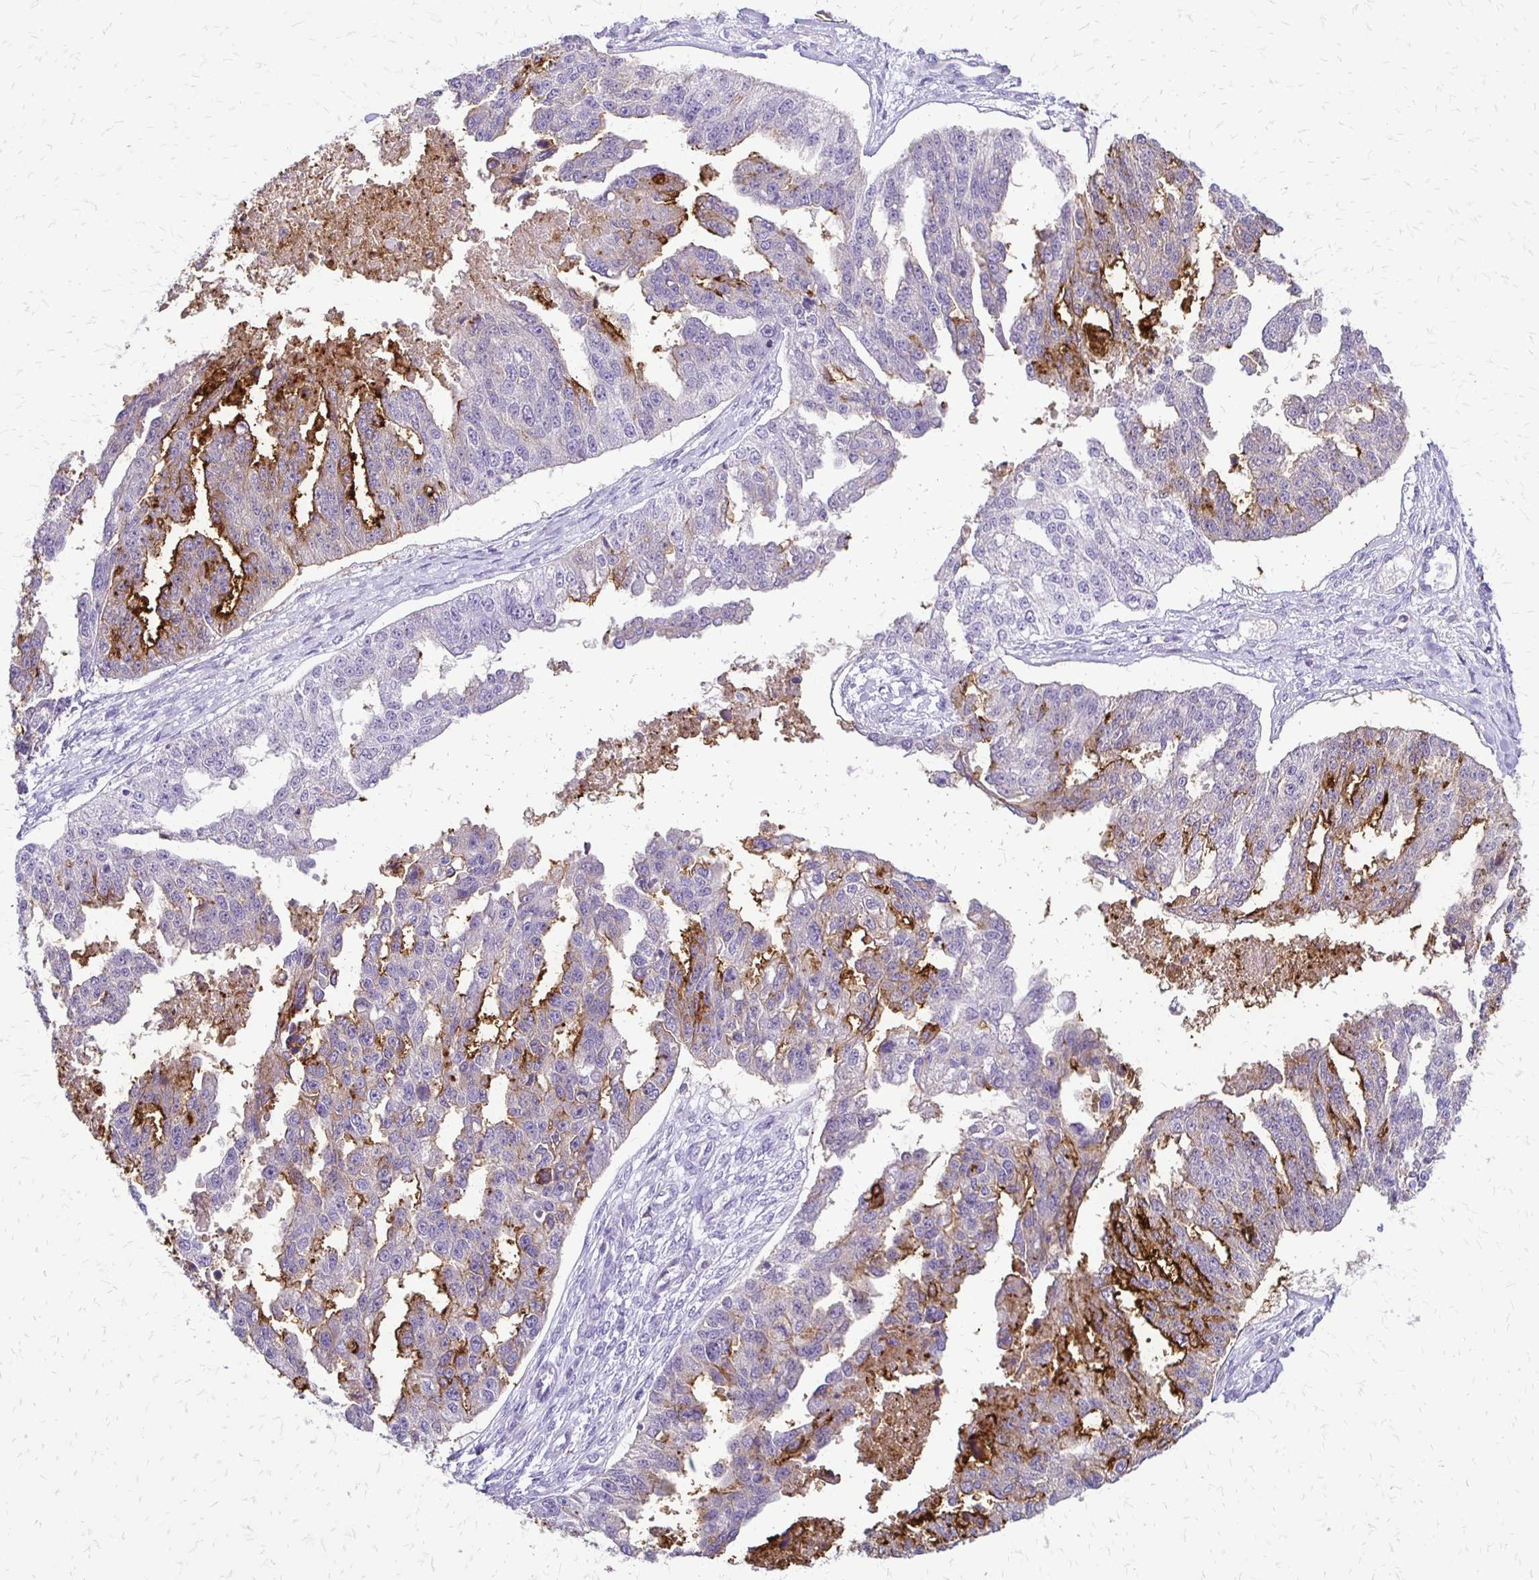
{"staining": {"intensity": "moderate", "quantity": "25%-75%", "location": "cytoplasmic/membranous"}, "tissue": "ovarian cancer", "cell_type": "Tumor cells", "image_type": "cancer", "snomed": [{"axis": "morphology", "description": "Cystadenocarcinoma, serous, NOS"}, {"axis": "topography", "description": "Ovary"}], "caption": "A histopathology image of ovarian cancer (serous cystadenocarcinoma) stained for a protein displays moderate cytoplasmic/membranous brown staining in tumor cells.", "gene": "ALPG", "patient": {"sex": "female", "age": 58}}